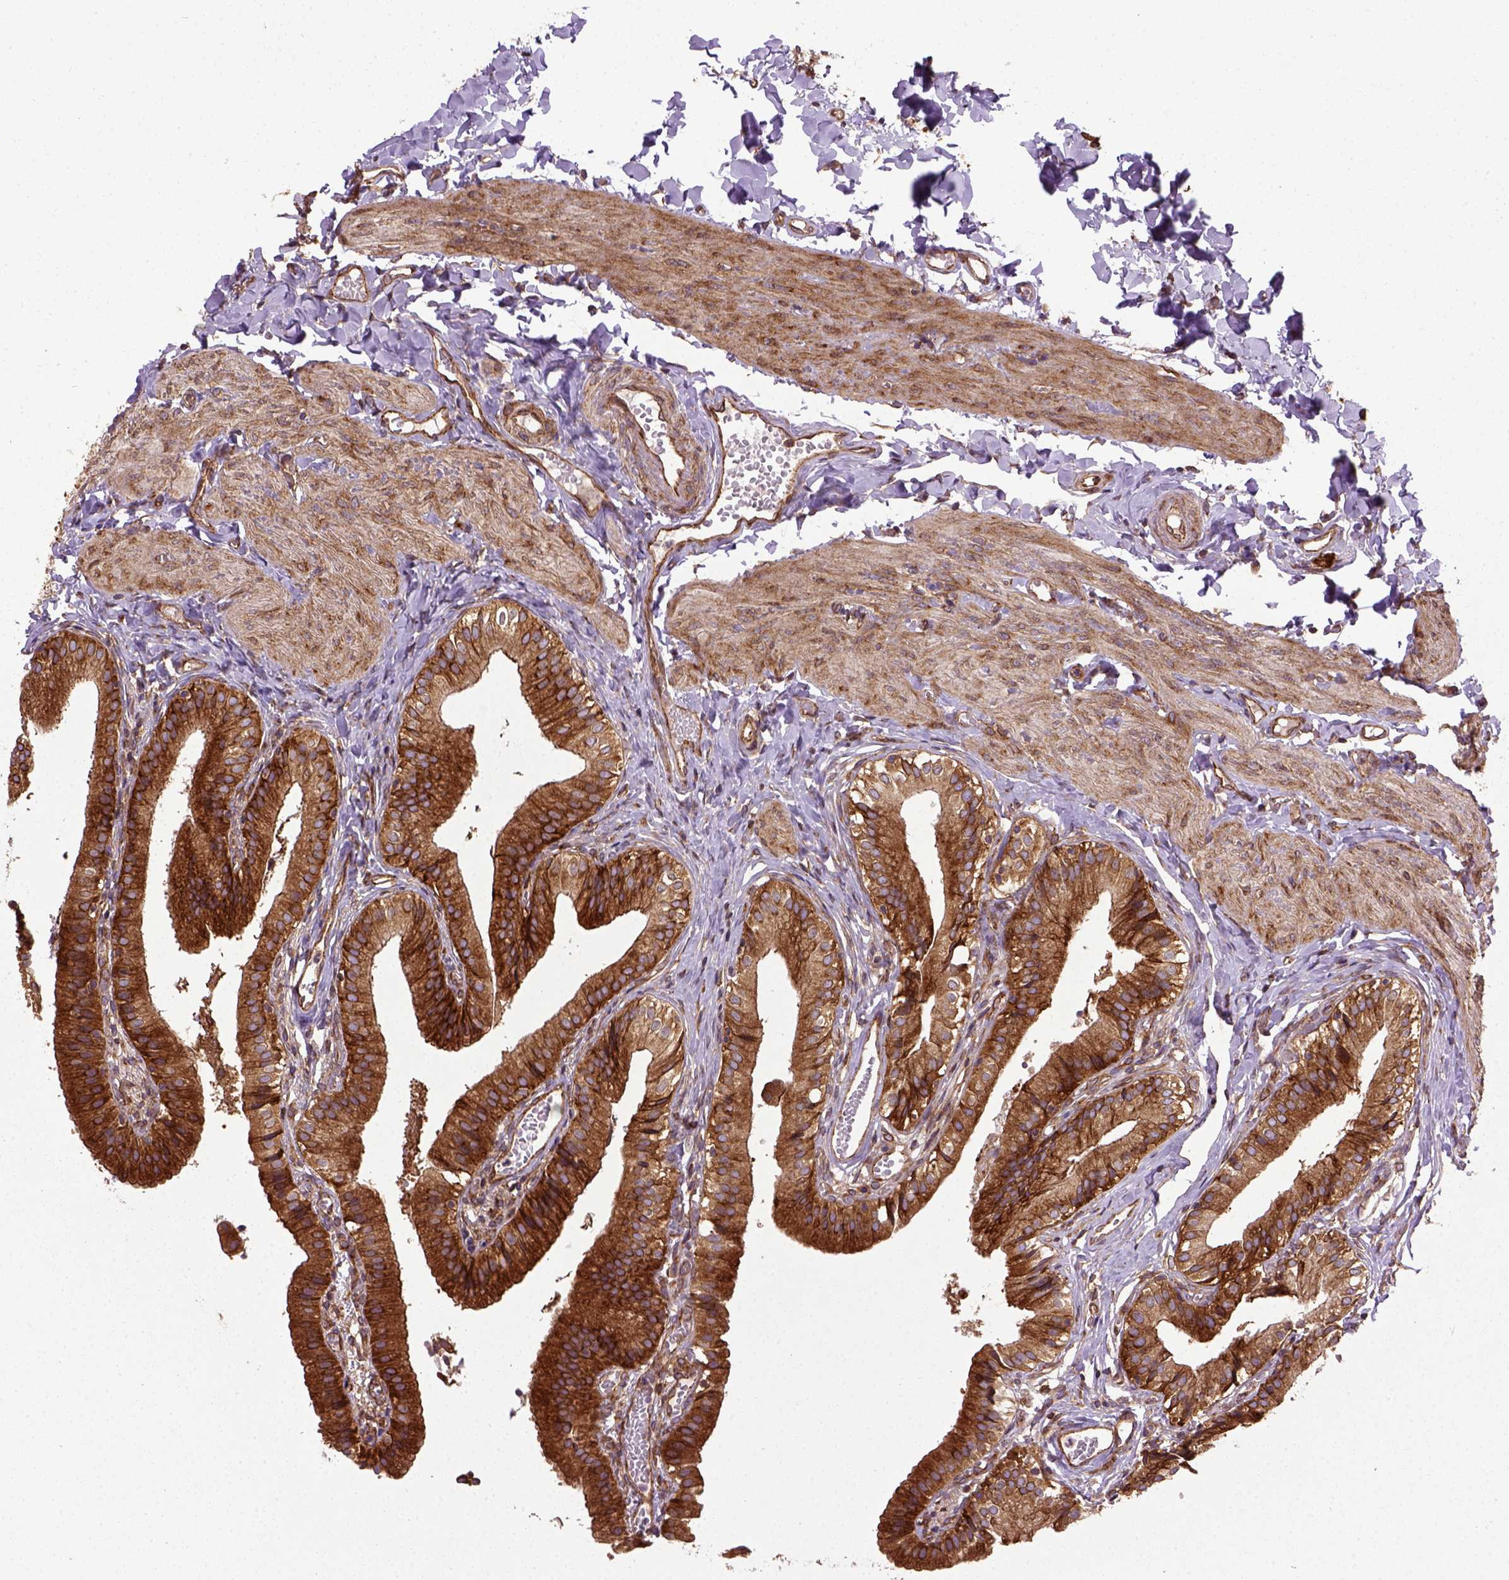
{"staining": {"intensity": "strong", "quantity": ">75%", "location": "cytoplasmic/membranous"}, "tissue": "gallbladder", "cell_type": "Glandular cells", "image_type": "normal", "snomed": [{"axis": "morphology", "description": "Normal tissue, NOS"}, {"axis": "topography", "description": "Gallbladder"}], "caption": "A high-resolution photomicrograph shows immunohistochemistry (IHC) staining of benign gallbladder, which exhibits strong cytoplasmic/membranous expression in about >75% of glandular cells.", "gene": "CAPRIN1", "patient": {"sex": "female", "age": 47}}